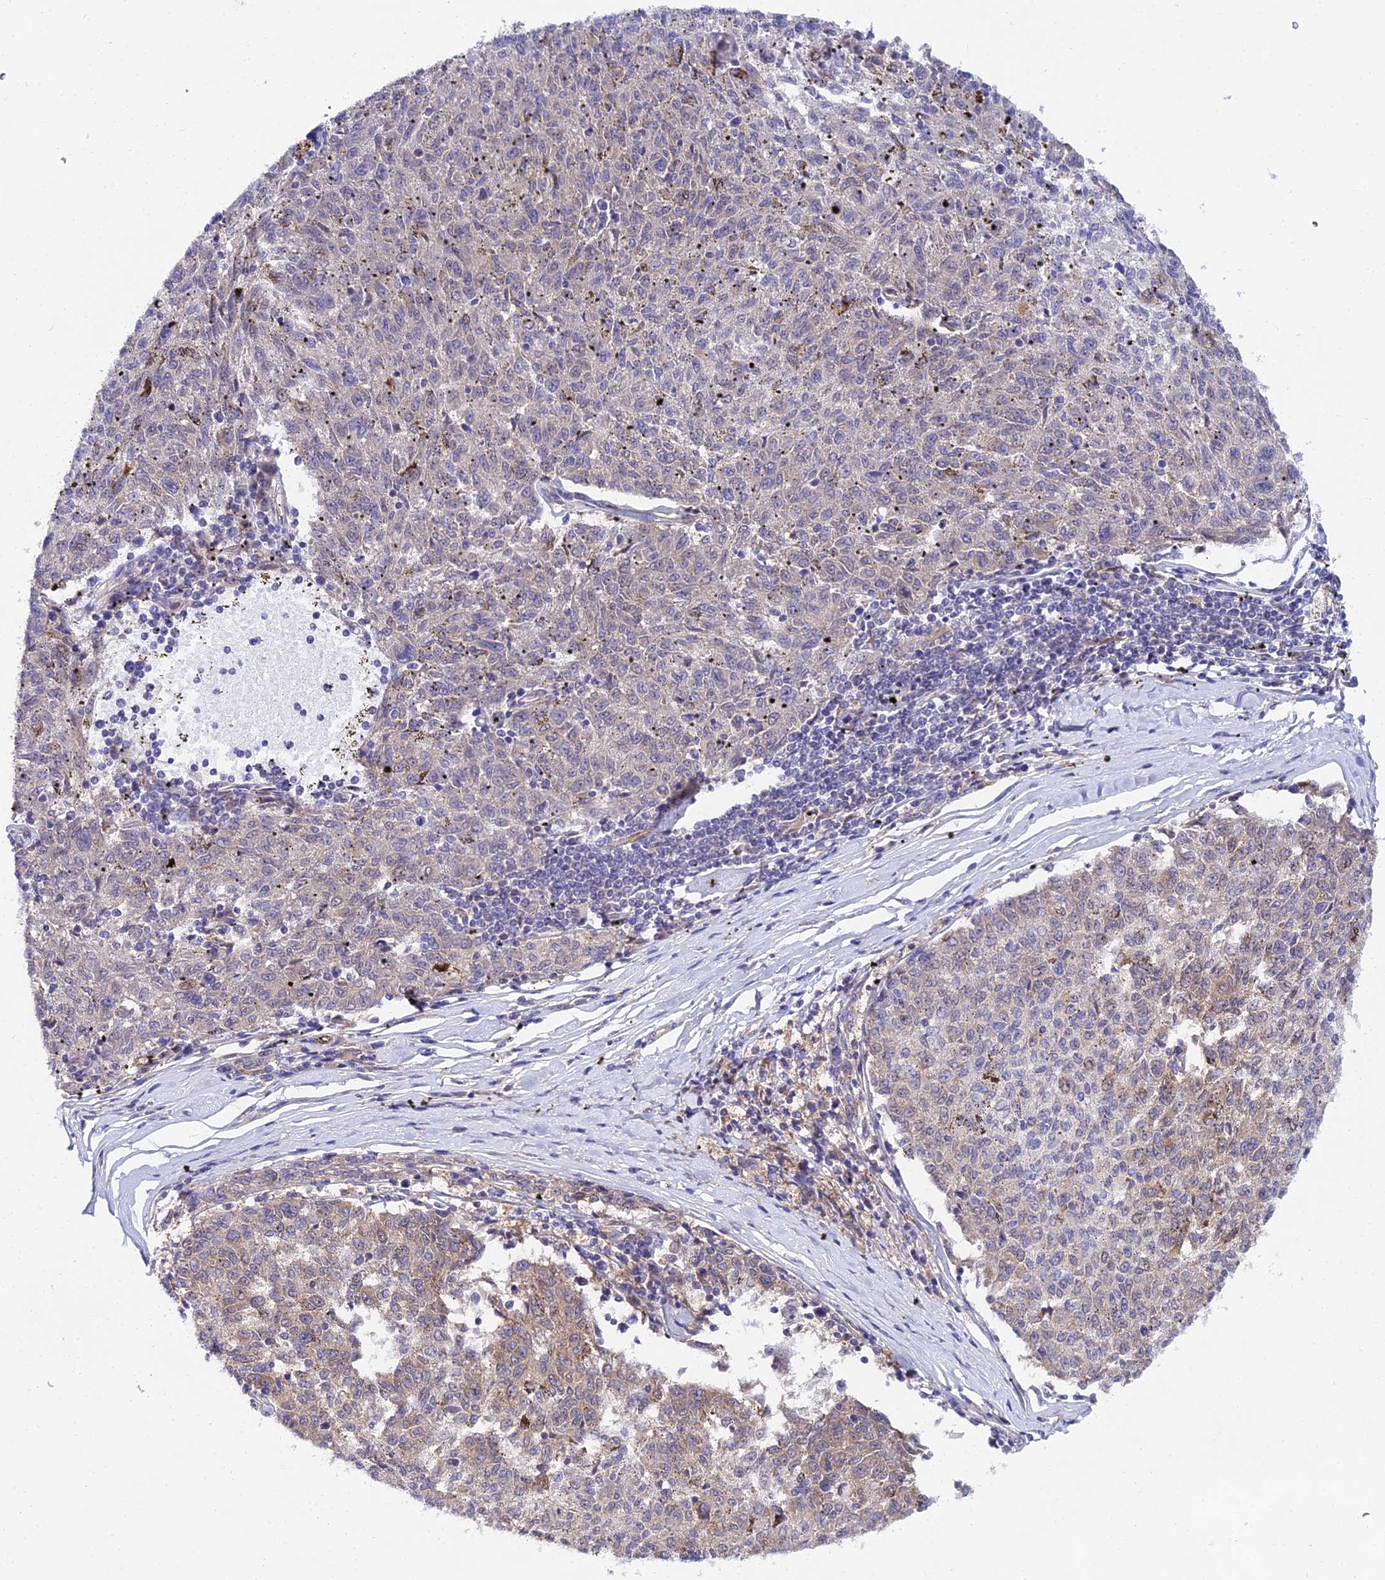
{"staining": {"intensity": "weak", "quantity": "<25%", "location": "cytoplasmic/membranous"}, "tissue": "melanoma", "cell_type": "Tumor cells", "image_type": "cancer", "snomed": [{"axis": "morphology", "description": "Malignant melanoma, NOS"}, {"axis": "topography", "description": "Skin"}], "caption": "Immunohistochemical staining of melanoma demonstrates no significant positivity in tumor cells.", "gene": "PPP2R2C", "patient": {"sex": "female", "age": 72}}